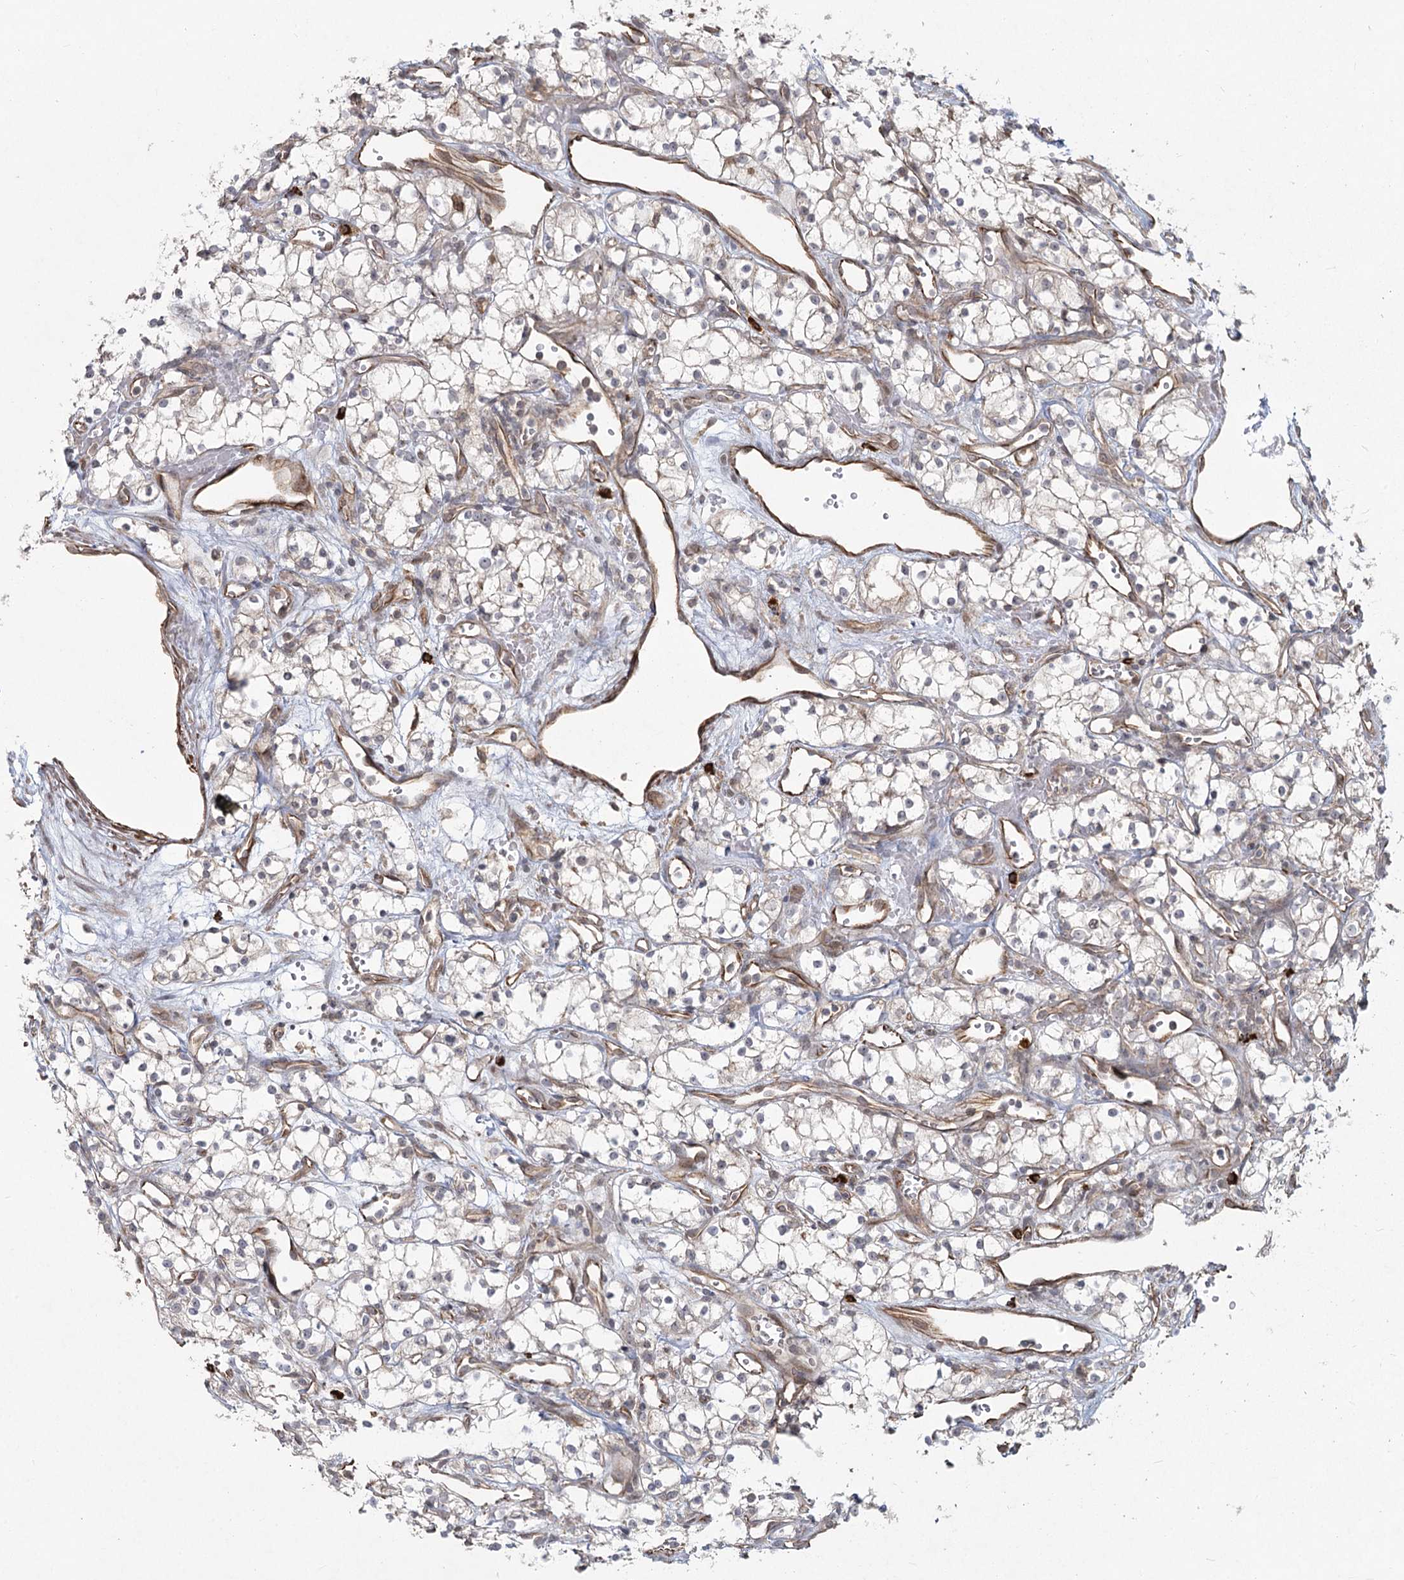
{"staining": {"intensity": "negative", "quantity": "none", "location": "none"}, "tissue": "renal cancer", "cell_type": "Tumor cells", "image_type": "cancer", "snomed": [{"axis": "morphology", "description": "Adenocarcinoma, NOS"}, {"axis": "topography", "description": "Kidney"}], "caption": "Renal cancer was stained to show a protein in brown. There is no significant staining in tumor cells. Nuclei are stained in blue.", "gene": "AP2M1", "patient": {"sex": "male", "age": 59}}